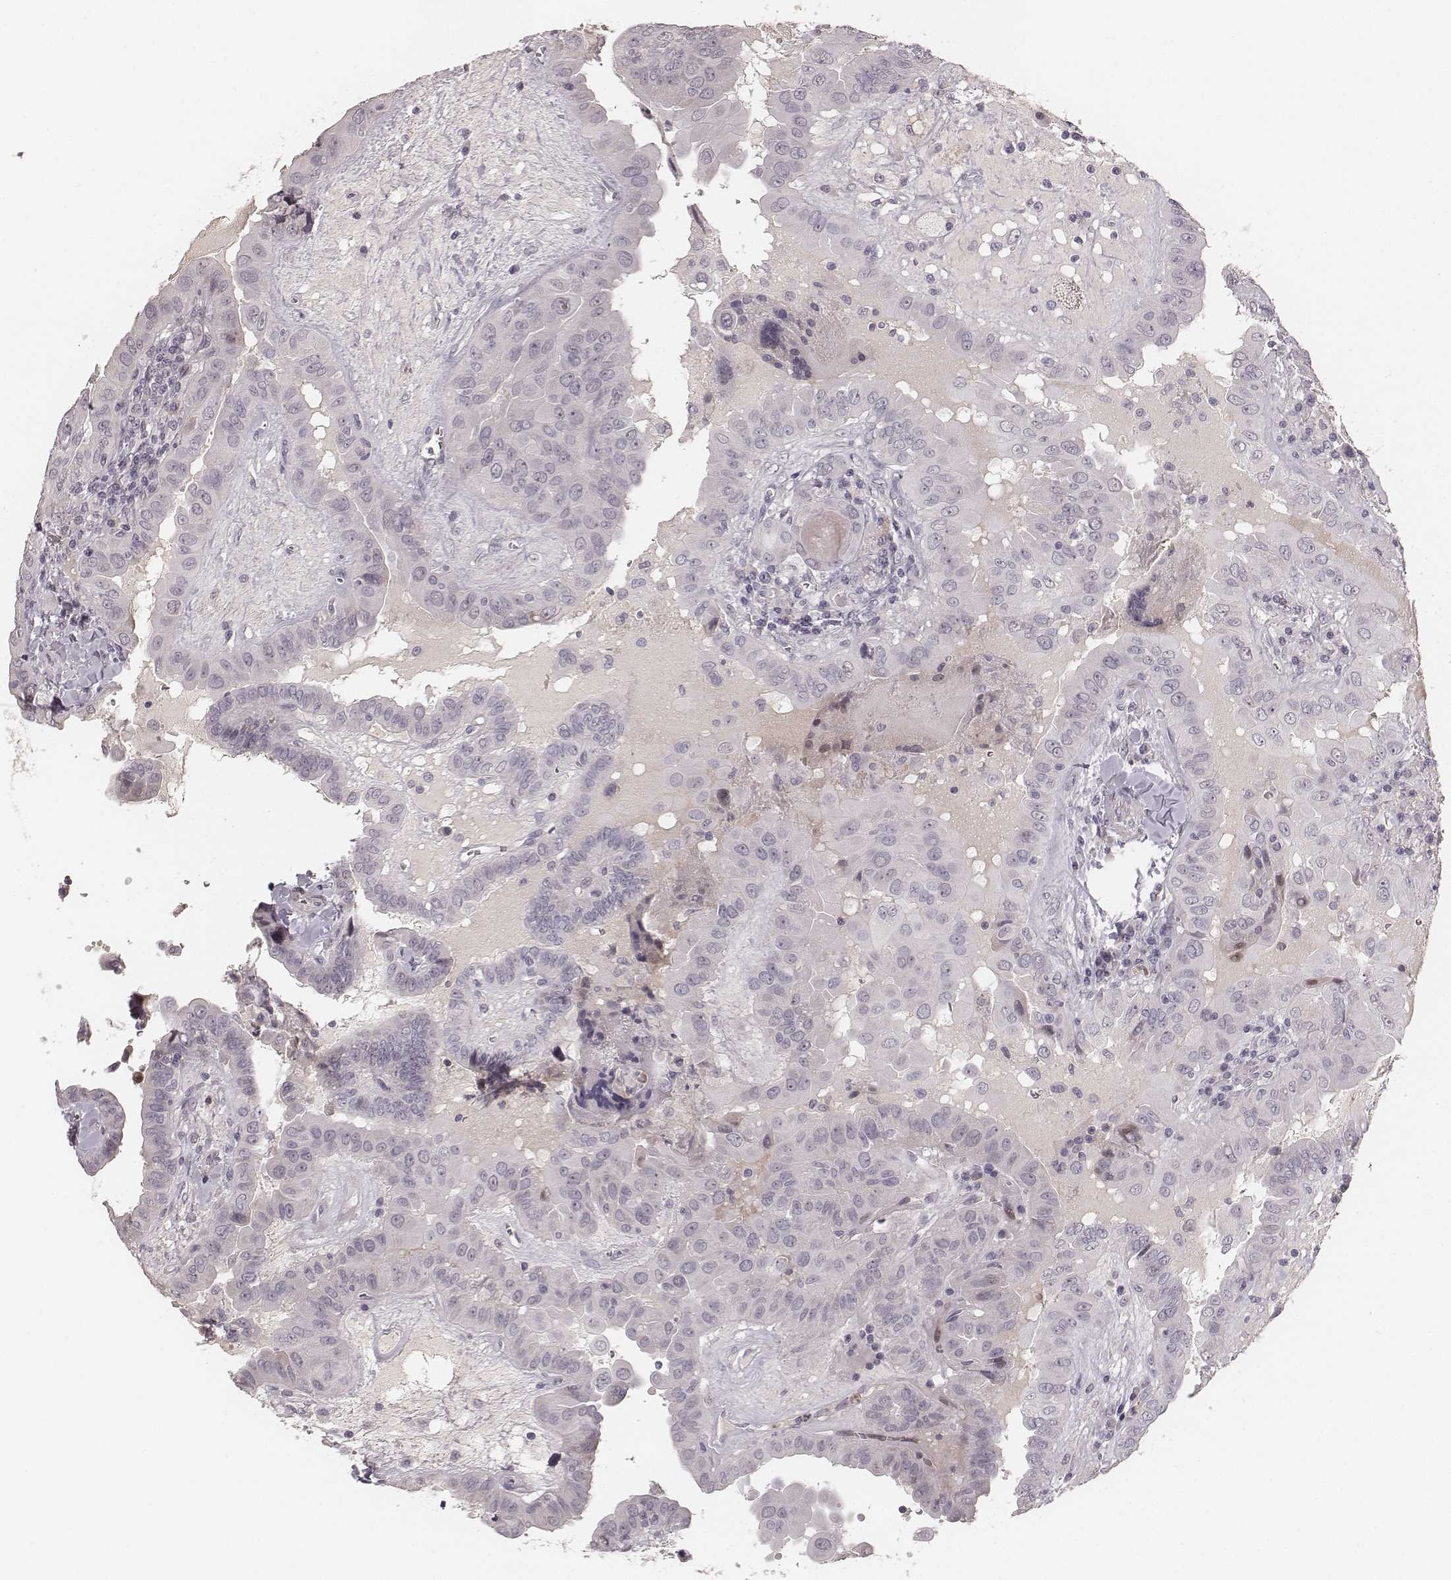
{"staining": {"intensity": "negative", "quantity": "none", "location": "none"}, "tissue": "thyroid cancer", "cell_type": "Tumor cells", "image_type": "cancer", "snomed": [{"axis": "morphology", "description": "Papillary adenocarcinoma, NOS"}, {"axis": "topography", "description": "Thyroid gland"}], "caption": "There is no significant positivity in tumor cells of thyroid cancer.", "gene": "MADCAM1", "patient": {"sex": "female", "age": 37}}